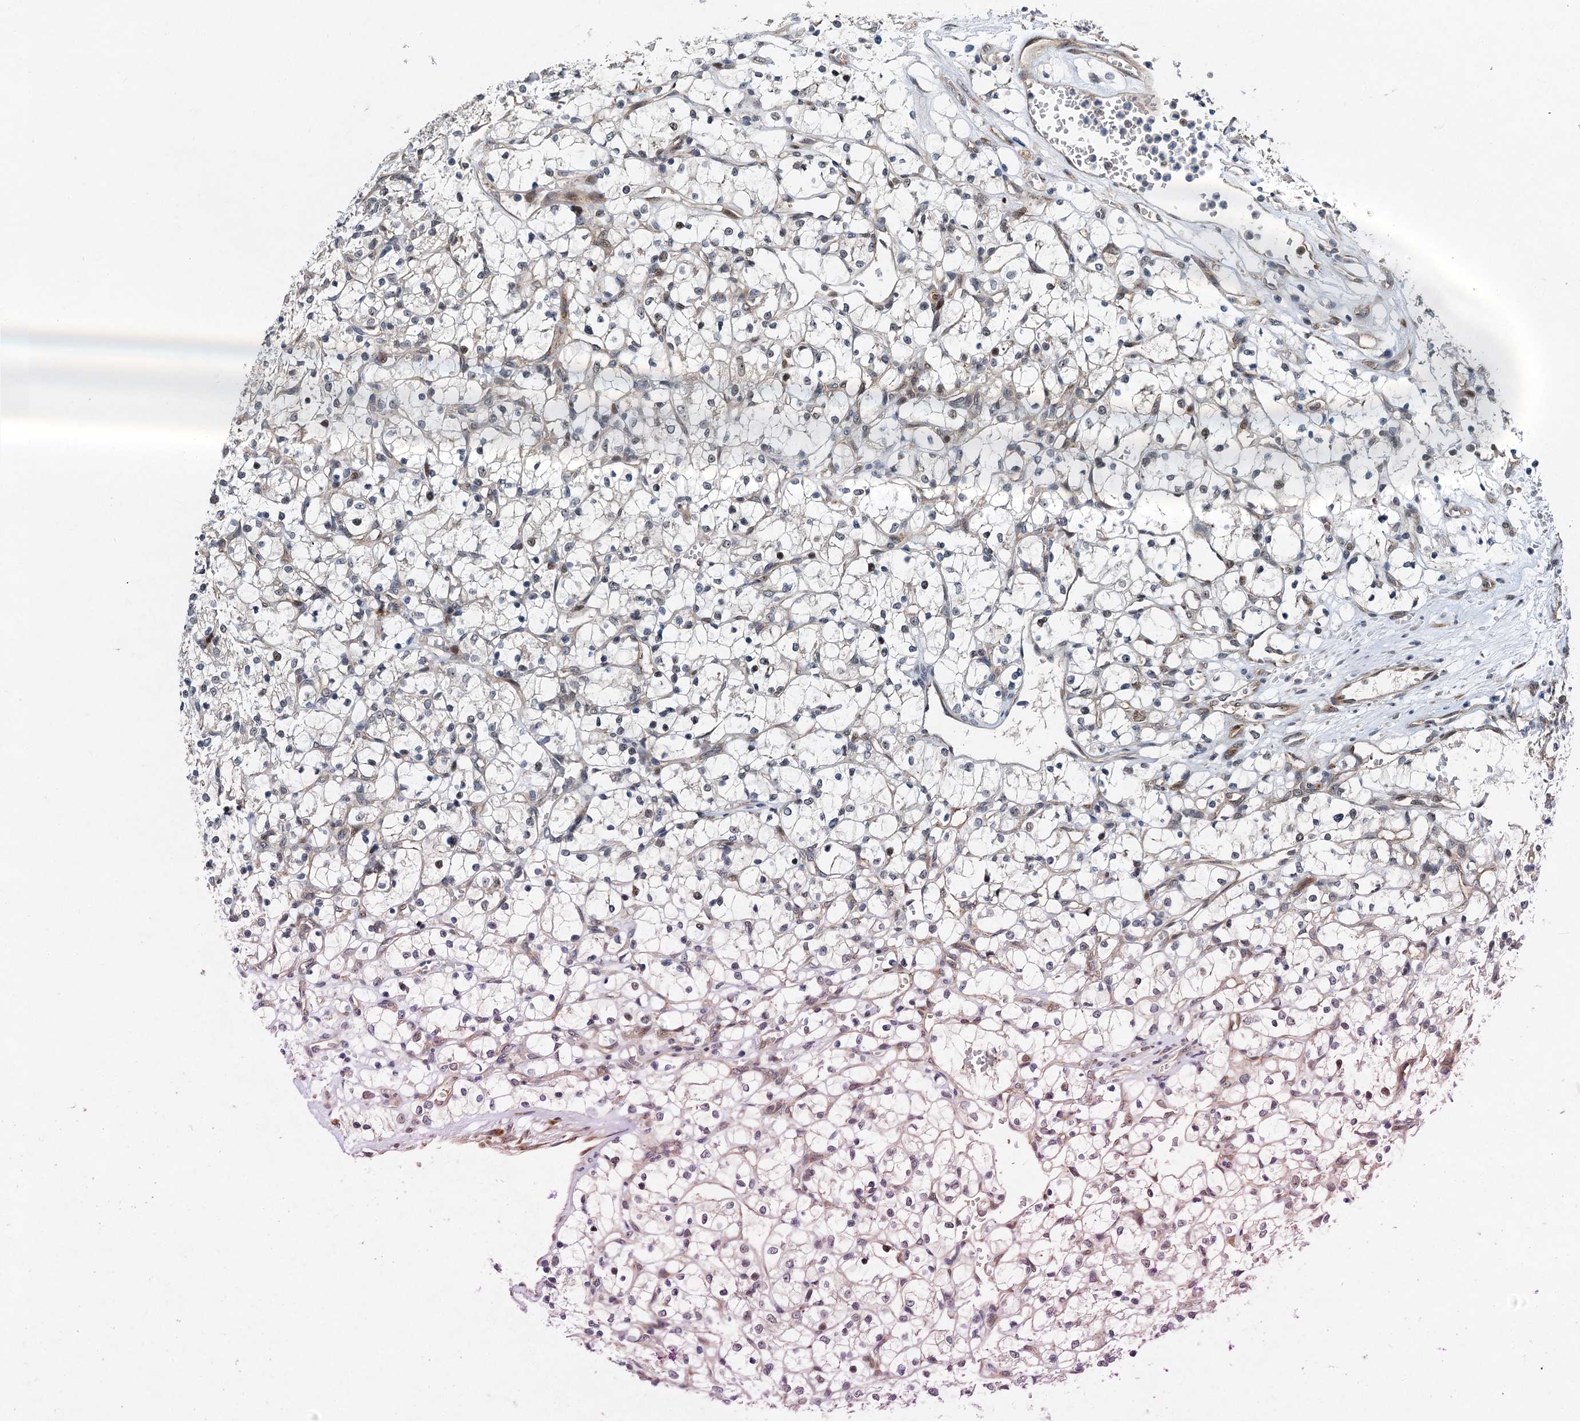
{"staining": {"intensity": "negative", "quantity": "none", "location": "none"}, "tissue": "renal cancer", "cell_type": "Tumor cells", "image_type": "cancer", "snomed": [{"axis": "morphology", "description": "Adenocarcinoma, NOS"}, {"axis": "topography", "description": "Kidney"}], "caption": "Renal cancer stained for a protein using IHC shows no staining tumor cells.", "gene": "DNAJC21", "patient": {"sex": "female", "age": 69}}